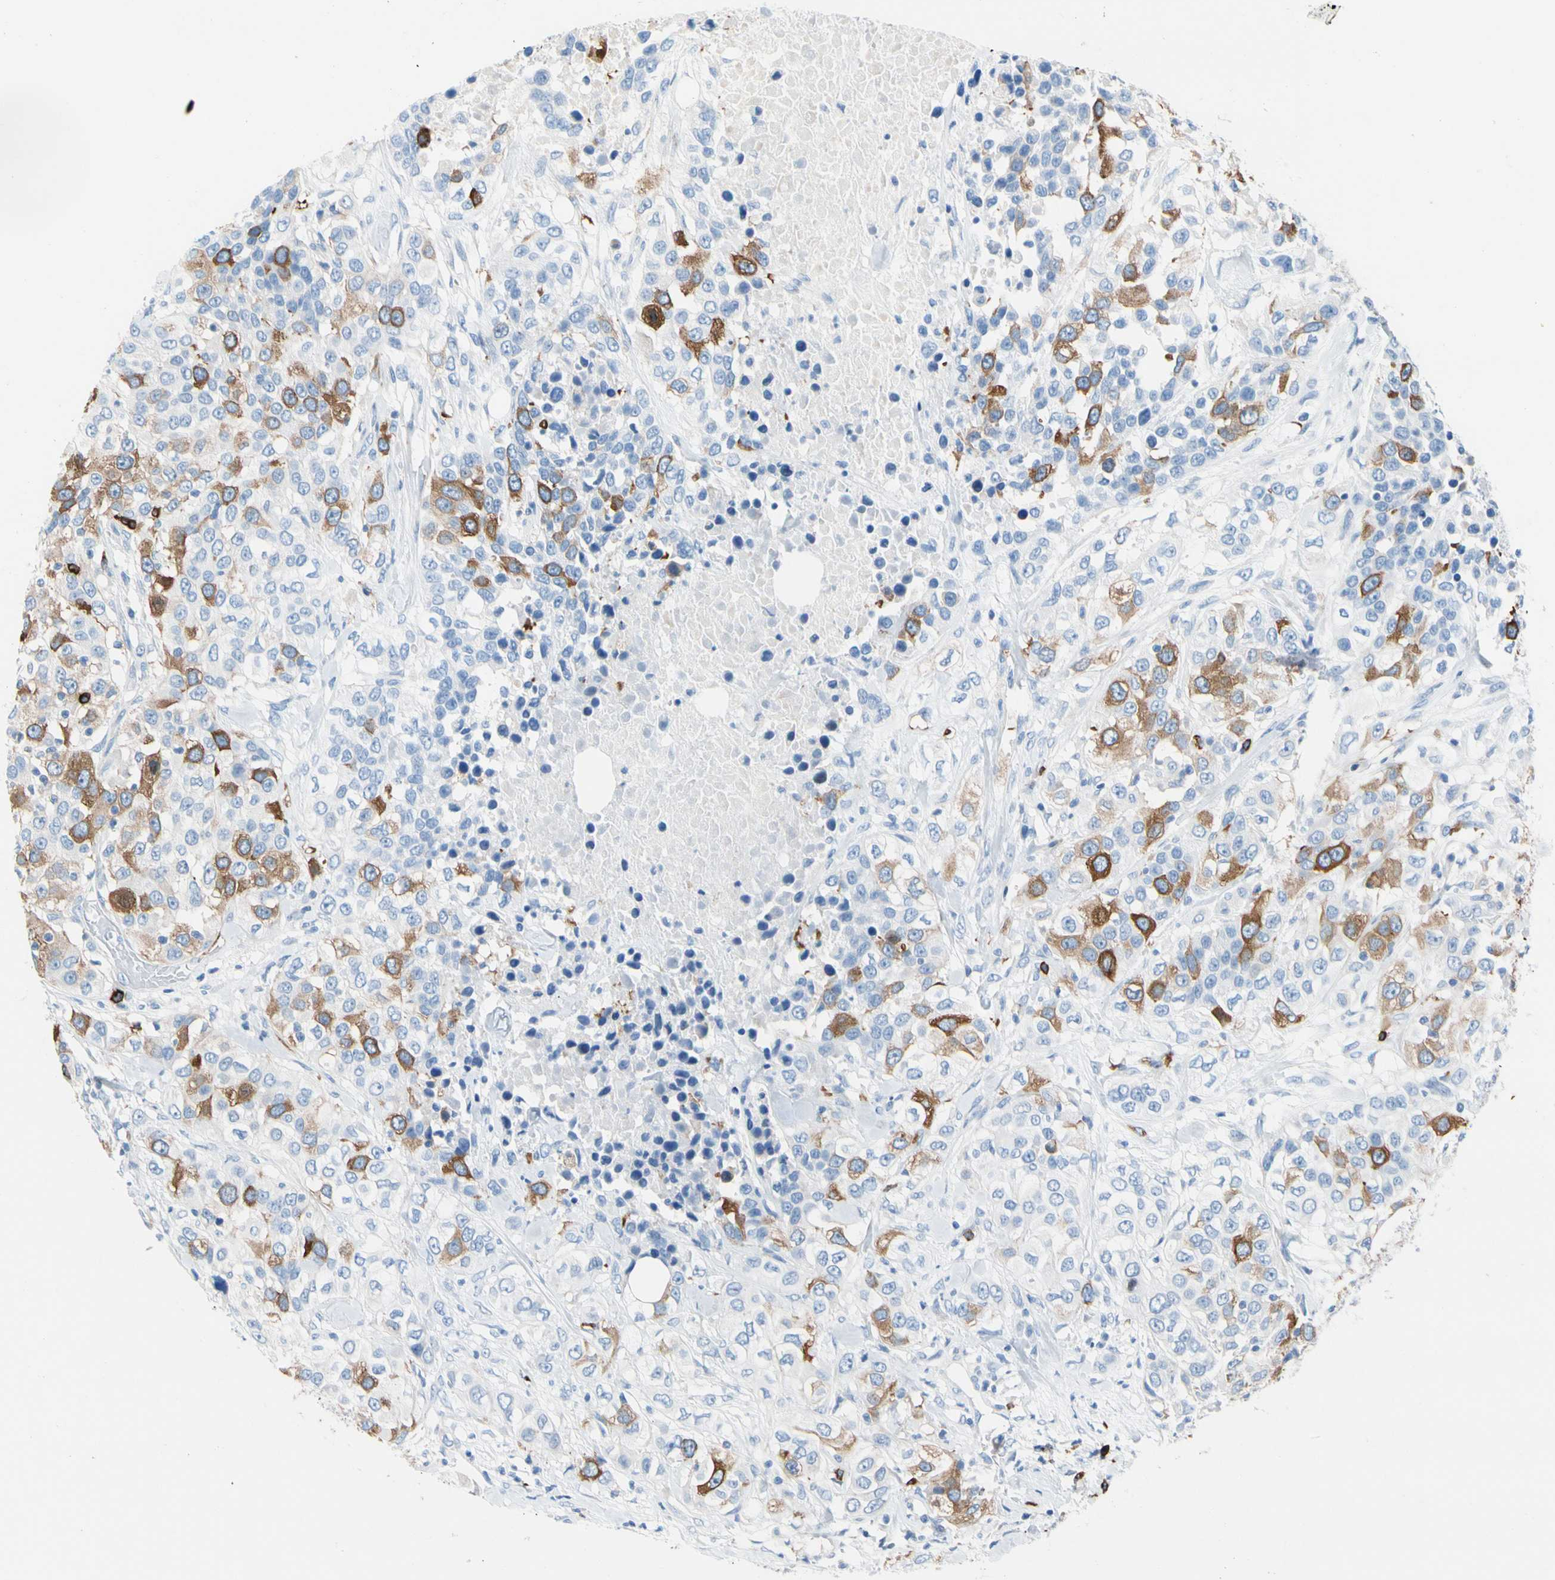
{"staining": {"intensity": "moderate", "quantity": "25%-75%", "location": "cytoplasmic/membranous"}, "tissue": "urothelial cancer", "cell_type": "Tumor cells", "image_type": "cancer", "snomed": [{"axis": "morphology", "description": "Urothelial carcinoma, High grade"}, {"axis": "topography", "description": "Urinary bladder"}], "caption": "This is an image of immunohistochemistry staining of high-grade urothelial carcinoma, which shows moderate staining in the cytoplasmic/membranous of tumor cells.", "gene": "TACC3", "patient": {"sex": "female", "age": 80}}